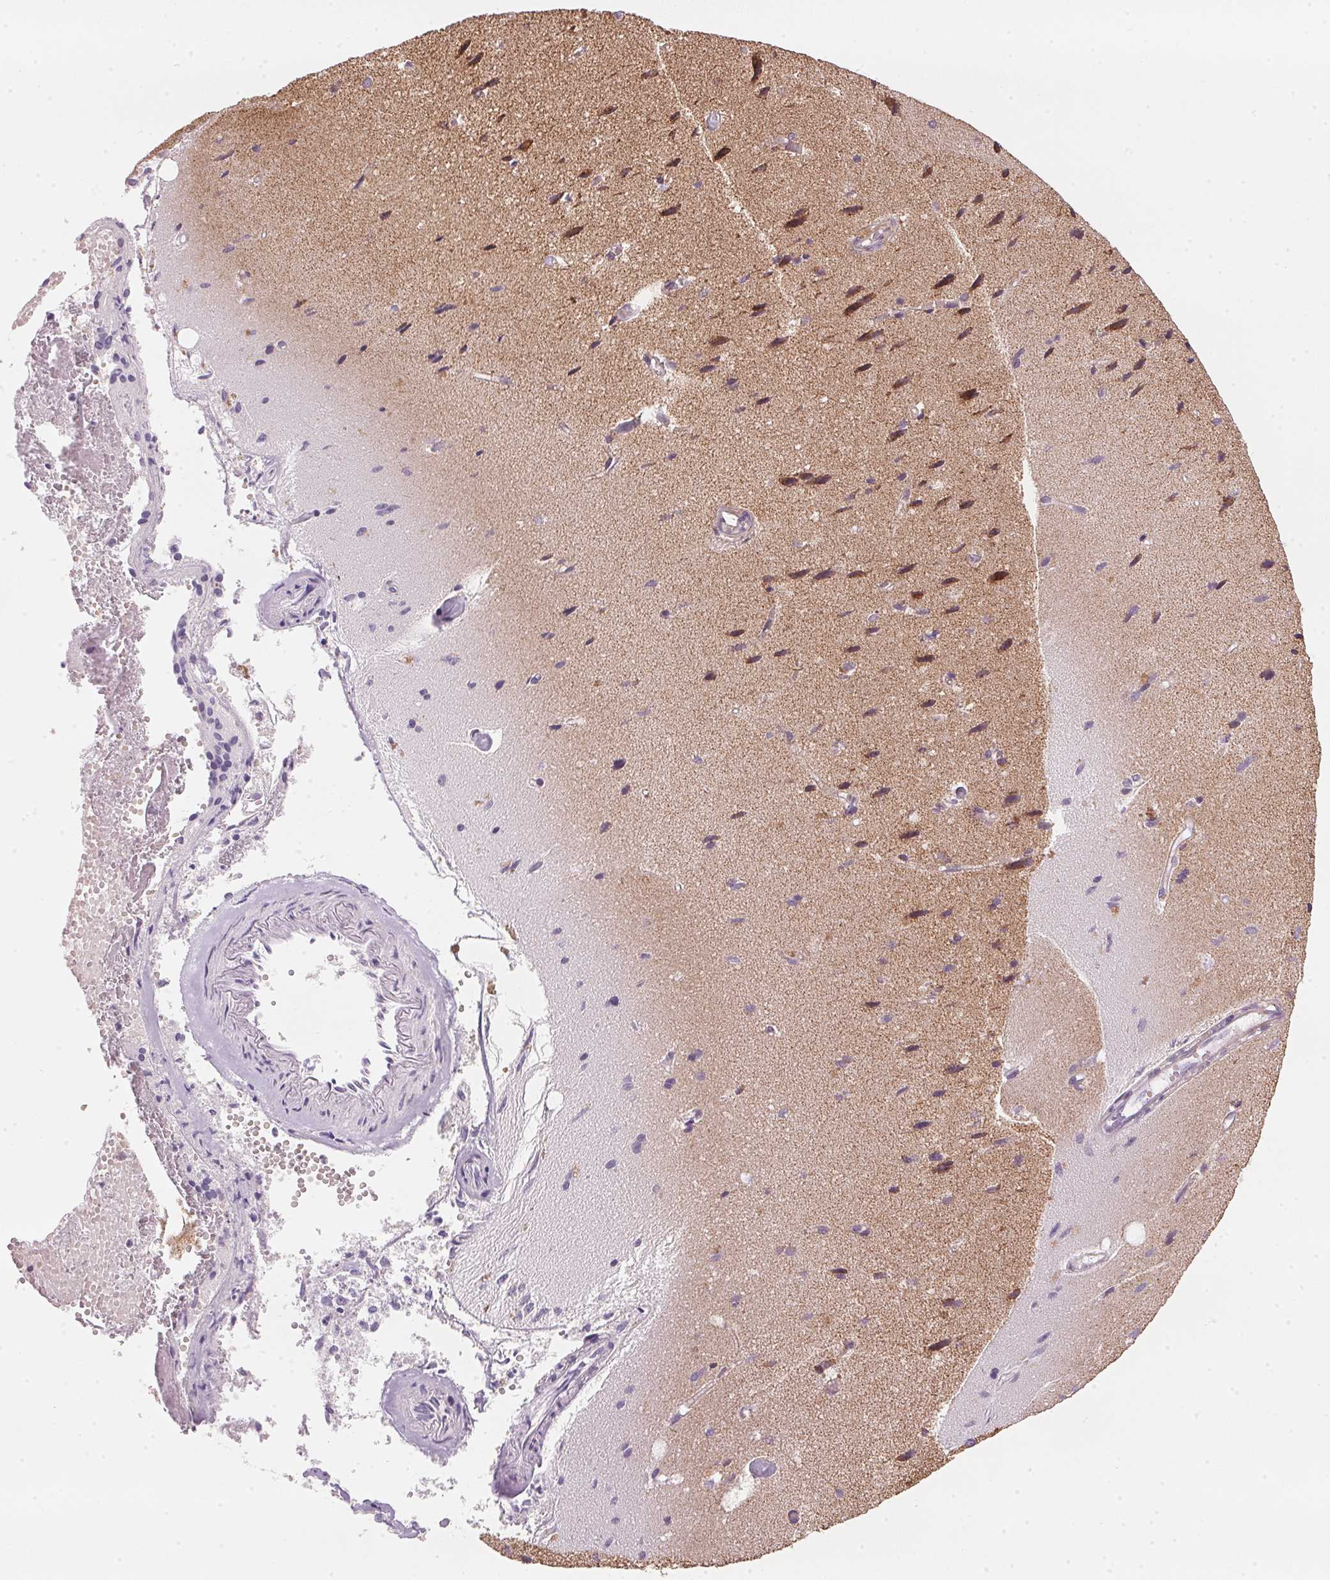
{"staining": {"intensity": "weak", "quantity": "25%-75%", "location": "cytoplasmic/membranous"}, "tissue": "cerebral cortex", "cell_type": "Endothelial cells", "image_type": "normal", "snomed": [{"axis": "morphology", "description": "Normal tissue, NOS"}, {"axis": "morphology", "description": "Glioma, malignant, High grade"}, {"axis": "topography", "description": "Cerebral cortex"}], "caption": "DAB (3,3'-diaminobenzidine) immunohistochemical staining of benign human cerebral cortex demonstrates weak cytoplasmic/membranous protein expression in about 25%-75% of endothelial cells.", "gene": "COQ7", "patient": {"sex": "male", "age": 71}}